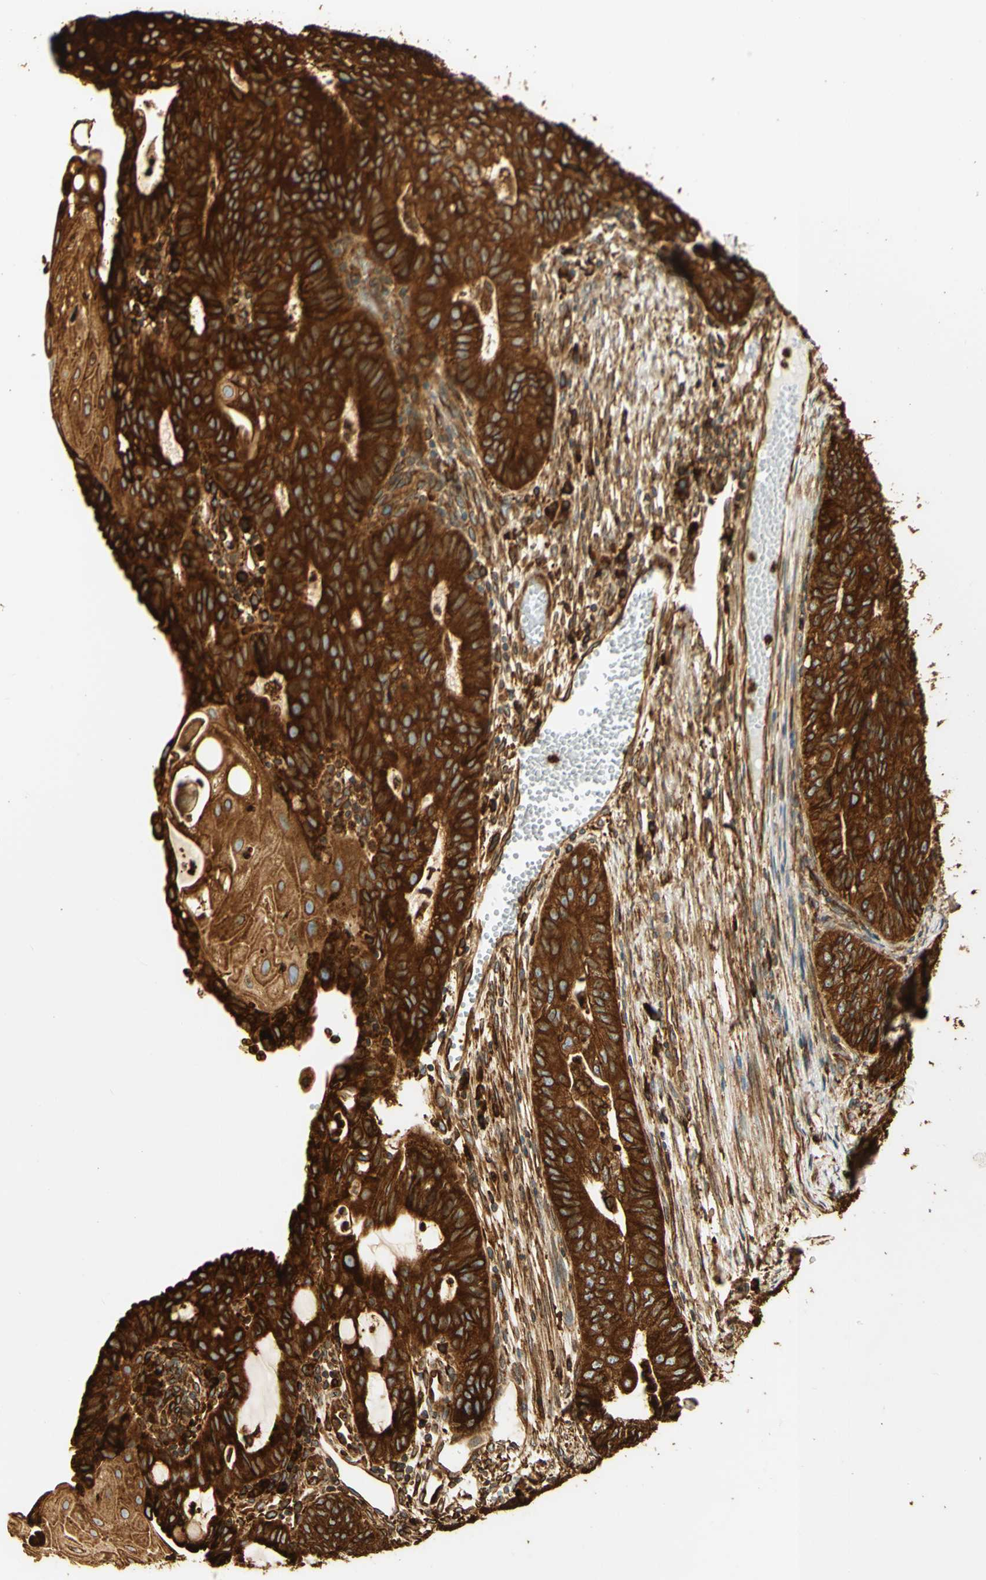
{"staining": {"intensity": "strong", "quantity": ">75%", "location": "cytoplasmic/membranous"}, "tissue": "endometrial cancer", "cell_type": "Tumor cells", "image_type": "cancer", "snomed": [{"axis": "morphology", "description": "Adenocarcinoma, NOS"}, {"axis": "topography", "description": "Endometrium"}], "caption": "This image displays endometrial cancer stained with immunohistochemistry (IHC) to label a protein in brown. The cytoplasmic/membranous of tumor cells show strong positivity for the protein. Nuclei are counter-stained blue.", "gene": "CANX", "patient": {"sex": "female", "age": 32}}